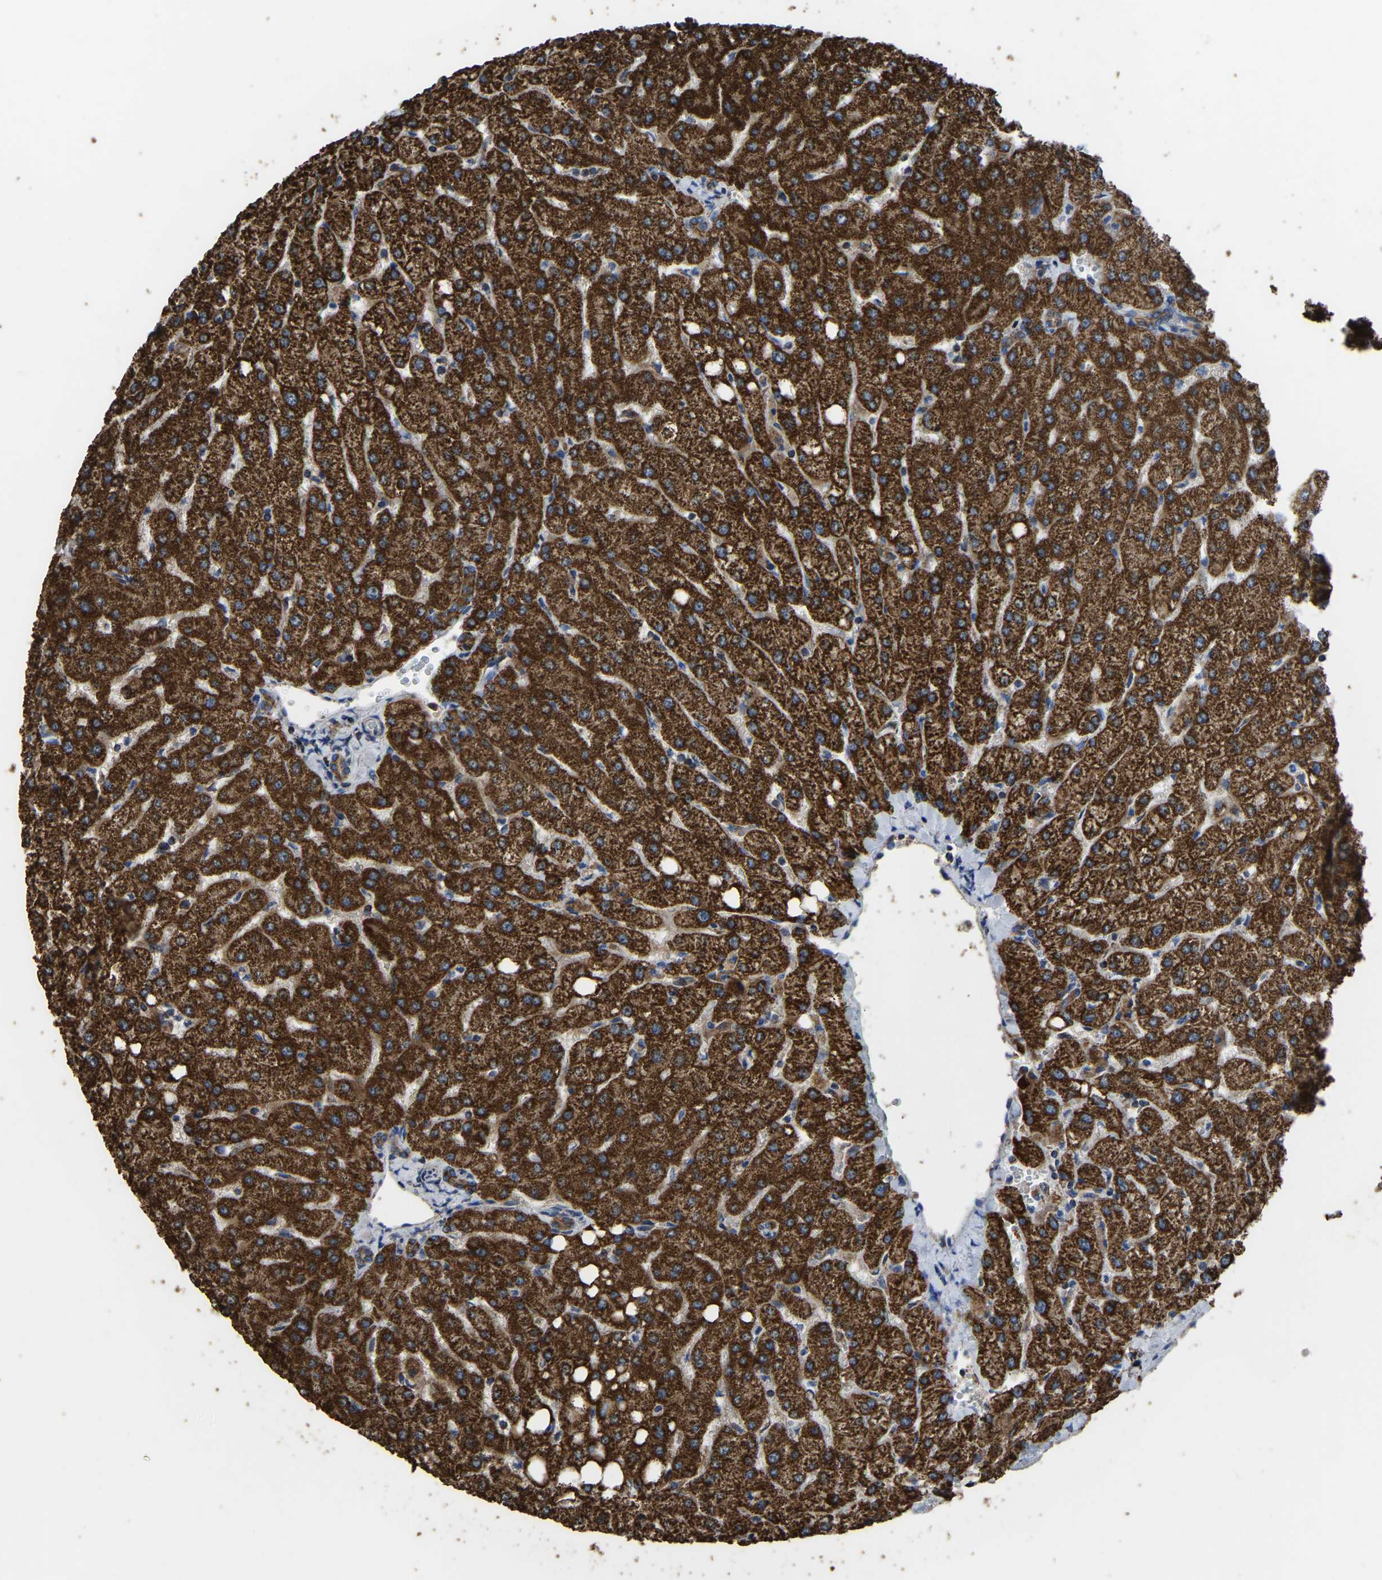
{"staining": {"intensity": "moderate", "quantity": ">75%", "location": "cytoplasmic/membranous"}, "tissue": "liver", "cell_type": "Cholangiocytes", "image_type": "normal", "snomed": [{"axis": "morphology", "description": "Normal tissue, NOS"}, {"axis": "topography", "description": "Liver"}], "caption": "Protein analysis of benign liver demonstrates moderate cytoplasmic/membranous staining in about >75% of cholangiocytes.", "gene": "ETFA", "patient": {"sex": "female", "age": 54}}